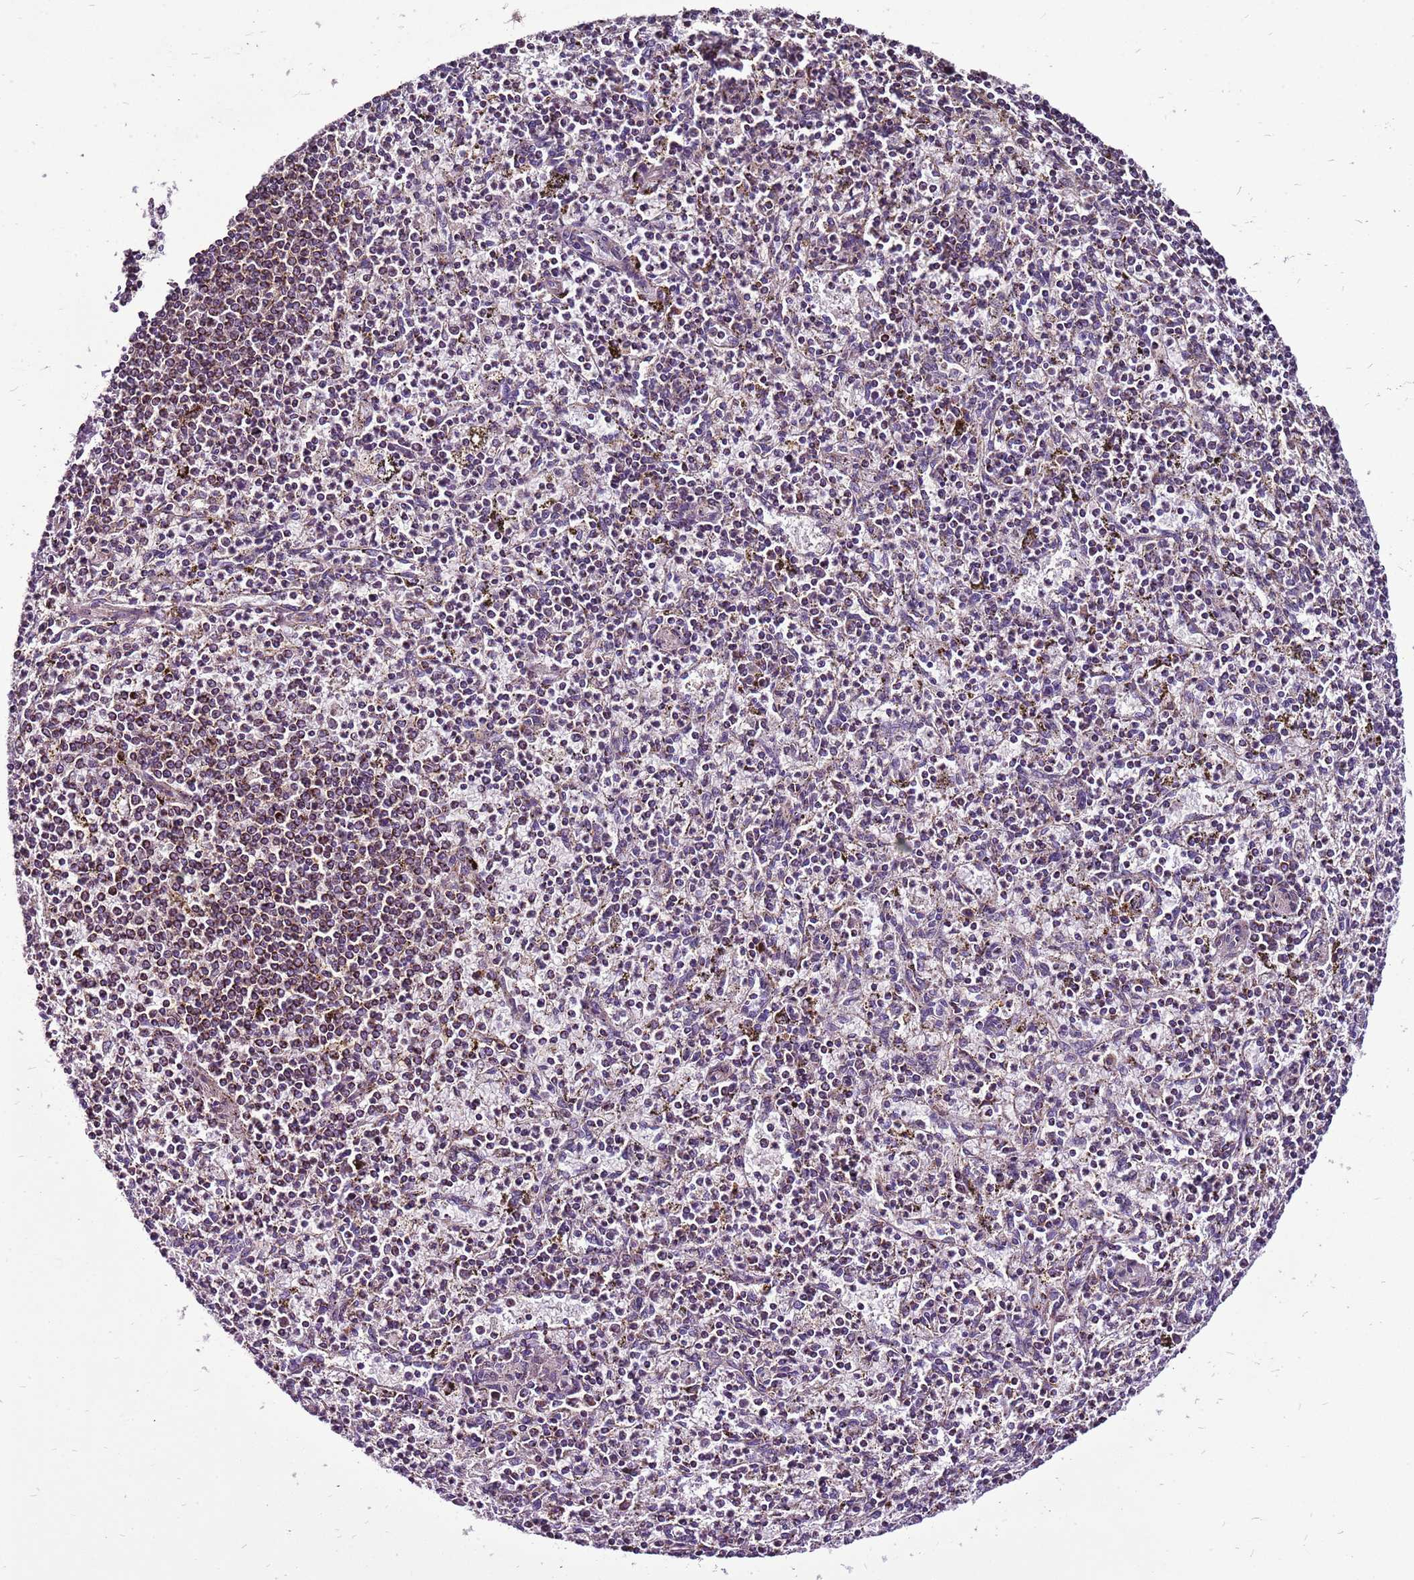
{"staining": {"intensity": "strong", "quantity": "<25%", "location": "cytoplasmic/membranous"}, "tissue": "spleen", "cell_type": "Cells in red pulp", "image_type": "normal", "snomed": [{"axis": "morphology", "description": "Normal tissue, NOS"}, {"axis": "topography", "description": "Spleen"}], "caption": "Protein expression analysis of unremarkable human spleen reveals strong cytoplasmic/membranous staining in about <25% of cells in red pulp.", "gene": "GCDH", "patient": {"sex": "male", "age": 72}}